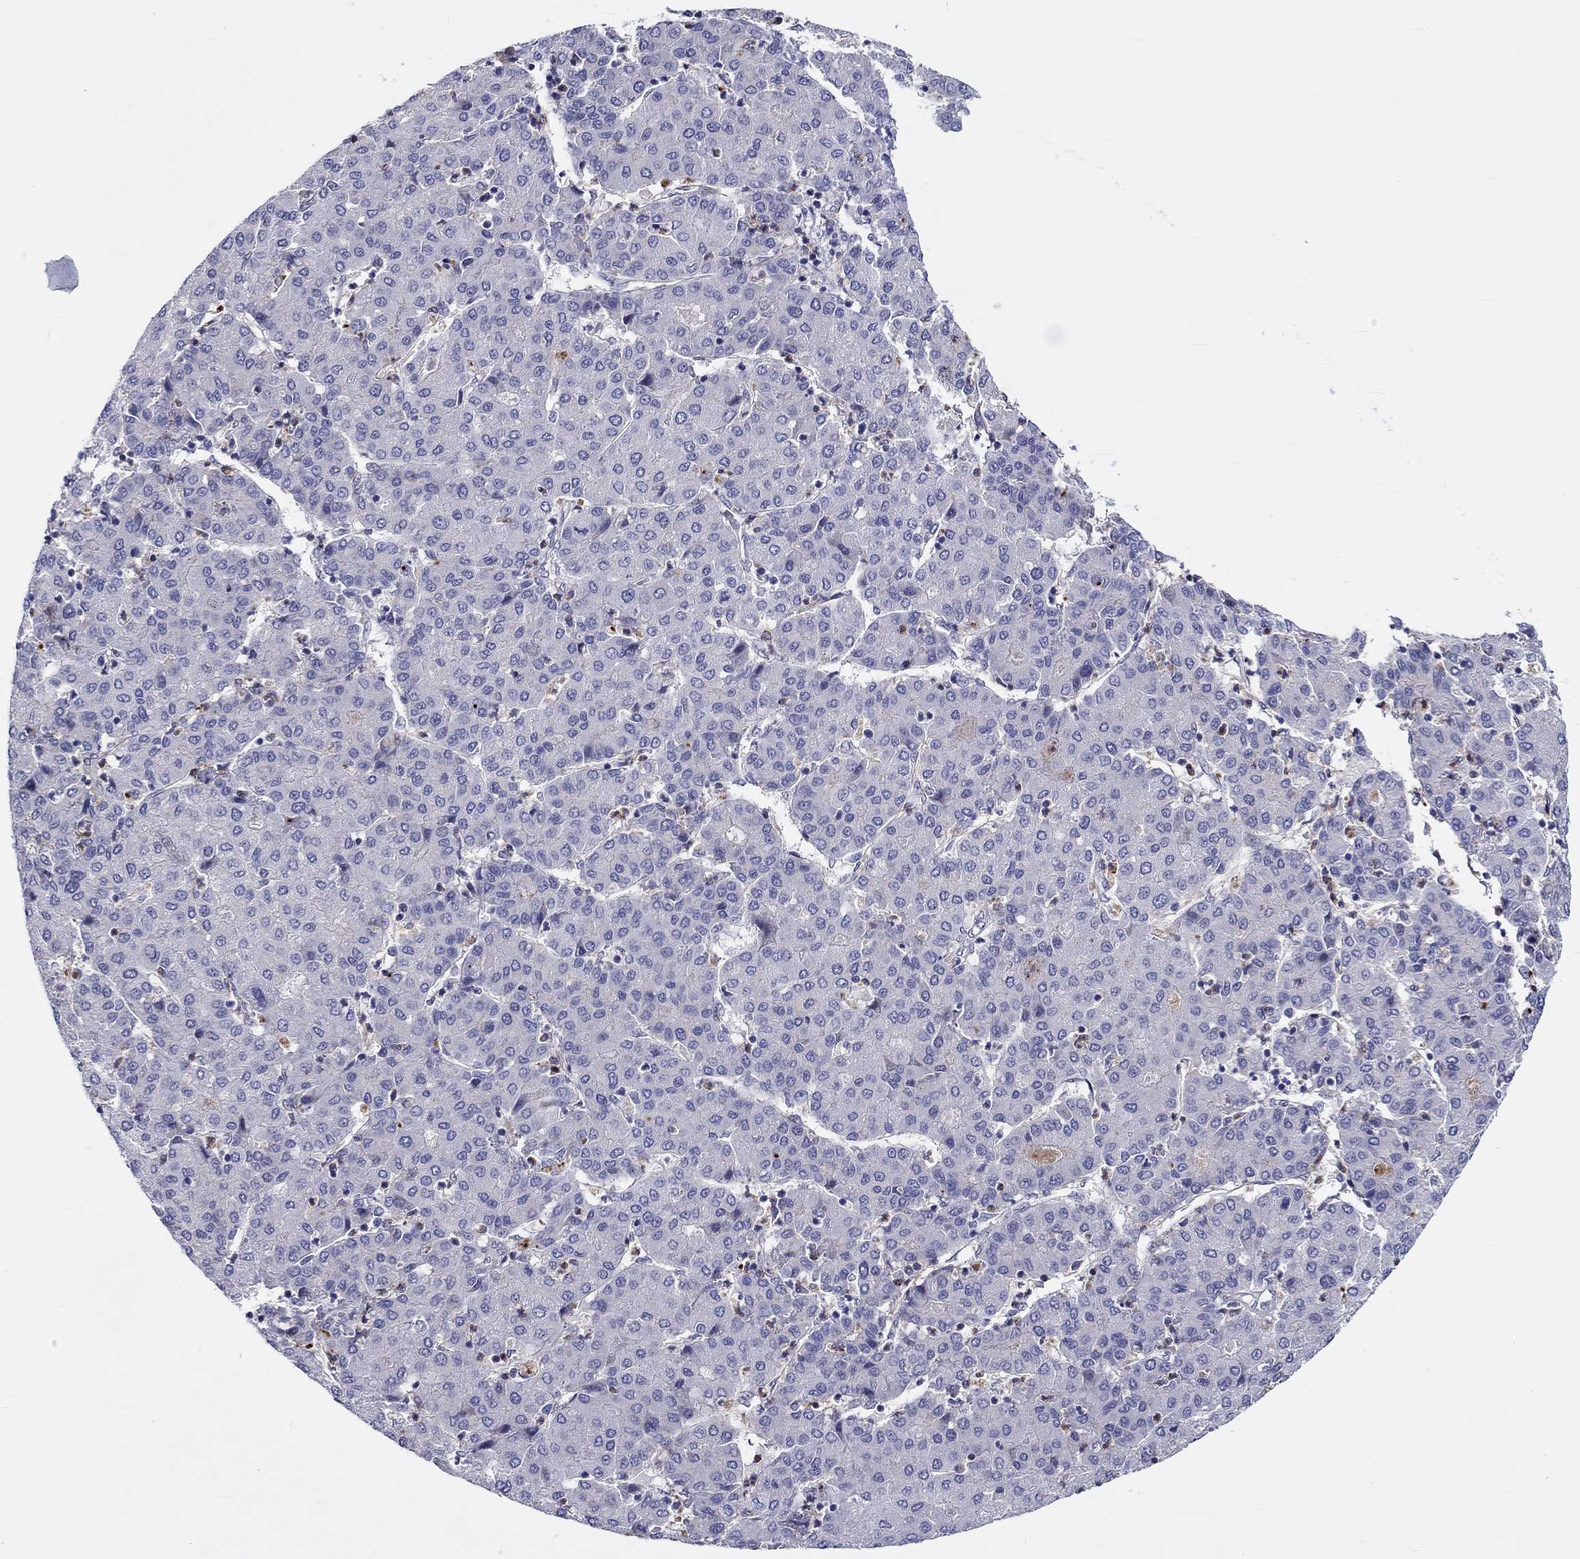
{"staining": {"intensity": "negative", "quantity": "none", "location": "none"}, "tissue": "liver cancer", "cell_type": "Tumor cells", "image_type": "cancer", "snomed": [{"axis": "morphology", "description": "Carcinoma, Hepatocellular, NOS"}, {"axis": "topography", "description": "Liver"}], "caption": "Protein analysis of hepatocellular carcinoma (liver) demonstrates no significant positivity in tumor cells.", "gene": "ABCG4", "patient": {"sex": "male", "age": 65}}